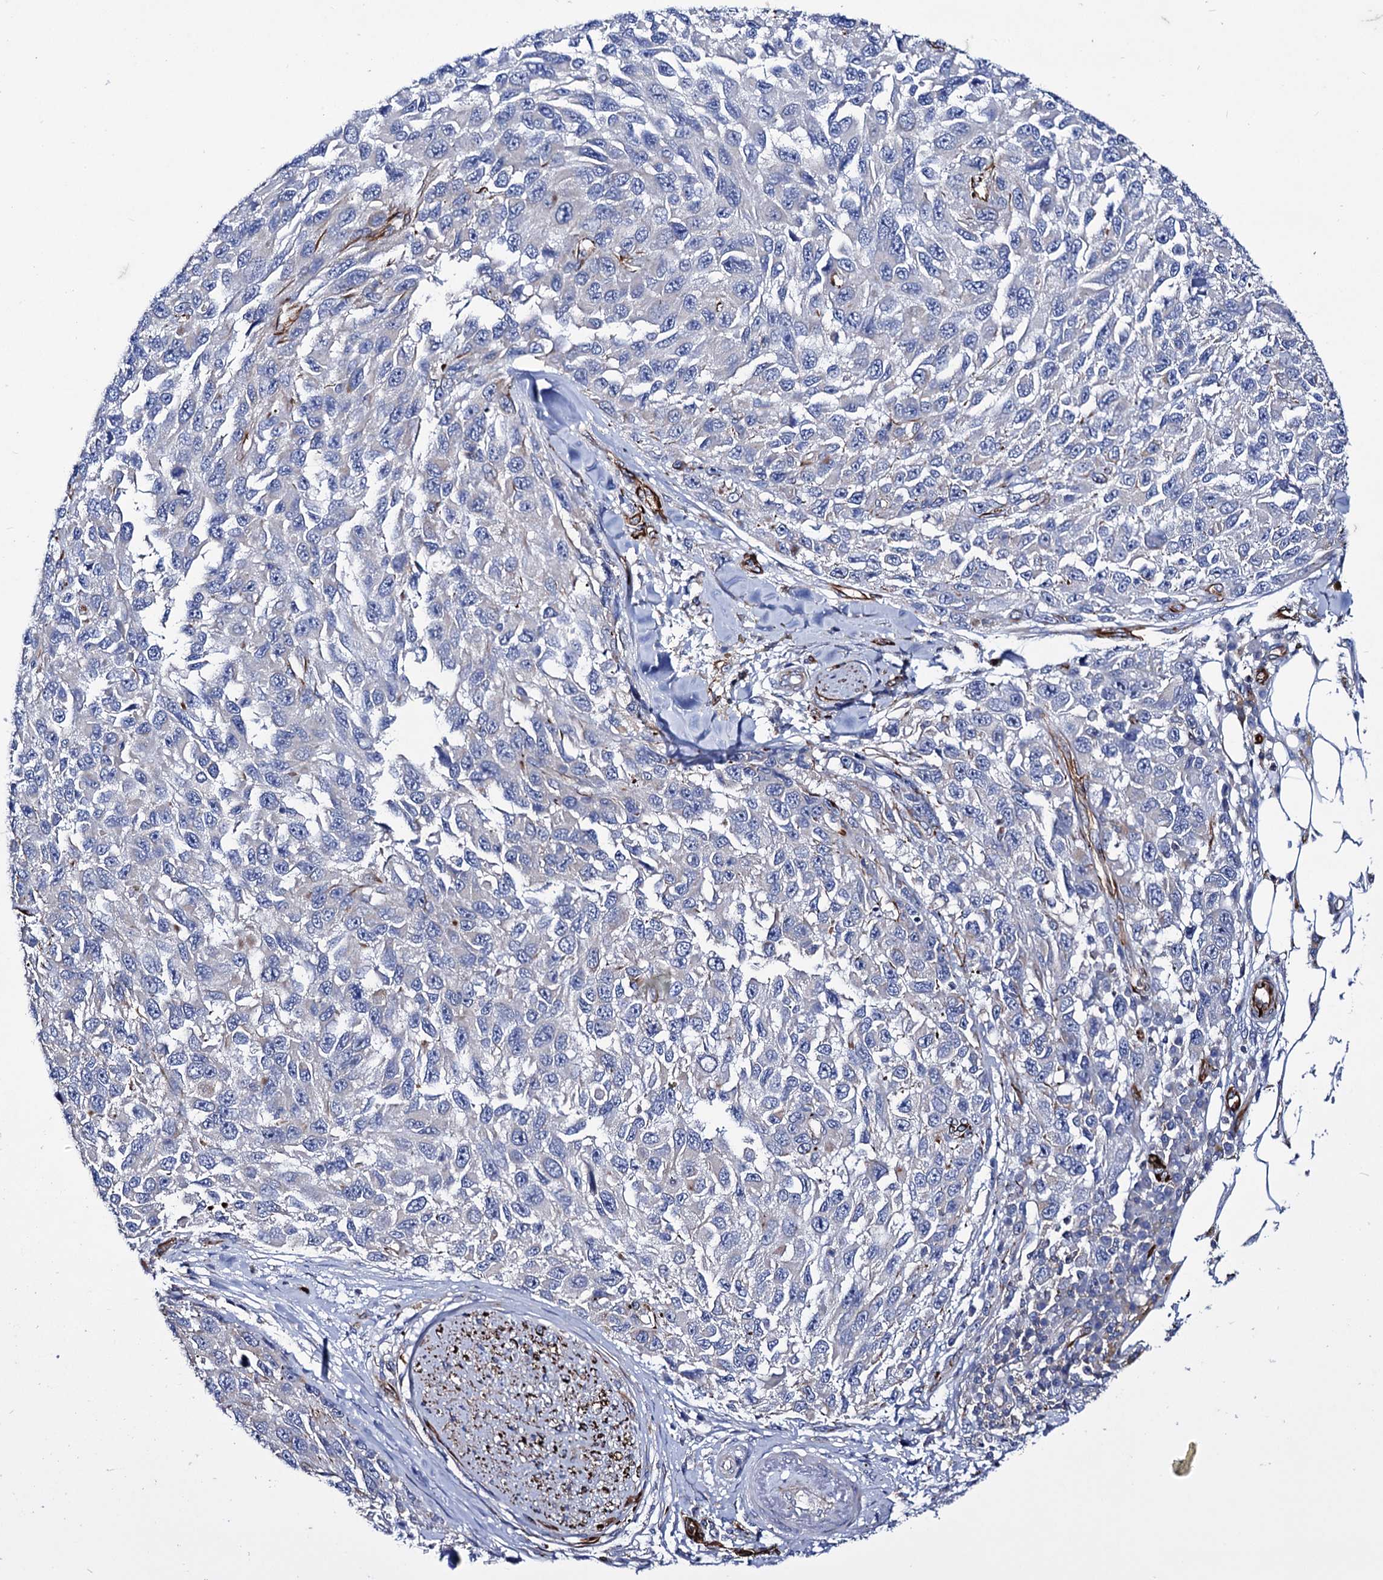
{"staining": {"intensity": "negative", "quantity": "none", "location": "none"}, "tissue": "melanoma", "cell_type": "Tumor cells", "image_type": "cancer", "snomed": [{"axis": "morphology", "description": "Normal tissue, NOS"}, {"axis": "morphology", "description": "Malignant melanoma, NOS"}, {"axis": "topography", "description": "Skin"}], "caption": "Malignant melanoma was stained to show a protein in brown. There is no significant positivity in tumor cells.", "gene": "AXL", "patient": {"sex": "female", "age": 96}}